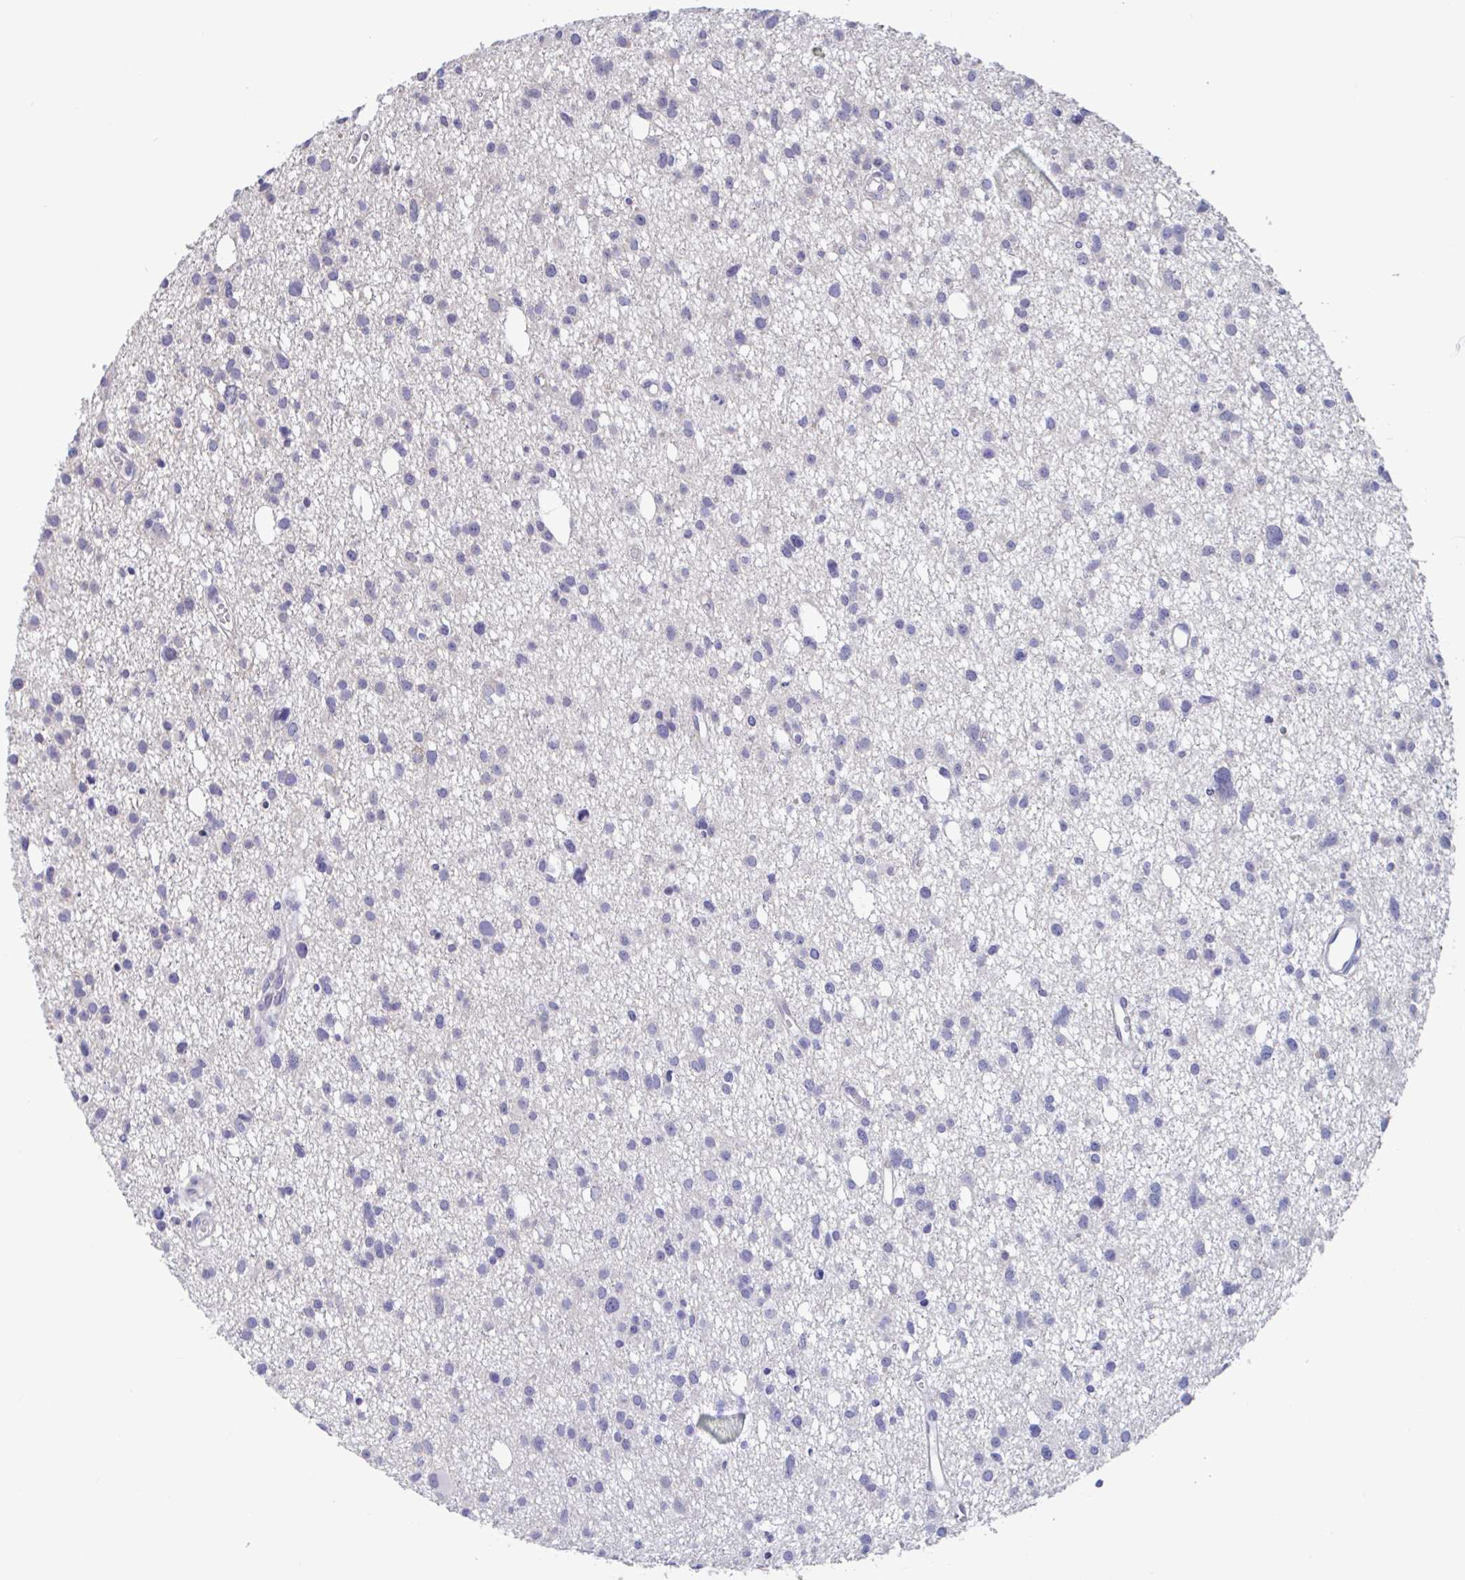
{"staining": {"intensity": "negative", "quantity": "none", "location": "none"}, "tissue": "glioma", "cell_type": "Tumor cells", "image_type": "cancer", "snomed": [{"axis": "morphology", "description": "Glioma, malignant, High grade"}, {"axis": "topography", "description": "Brain"}], "caption": "Immunohistochemical staining of human glioma shows no significant positivity in tumor cells.", "gene": "UNKL", "patient": {"sex": "male", "age": 23}}